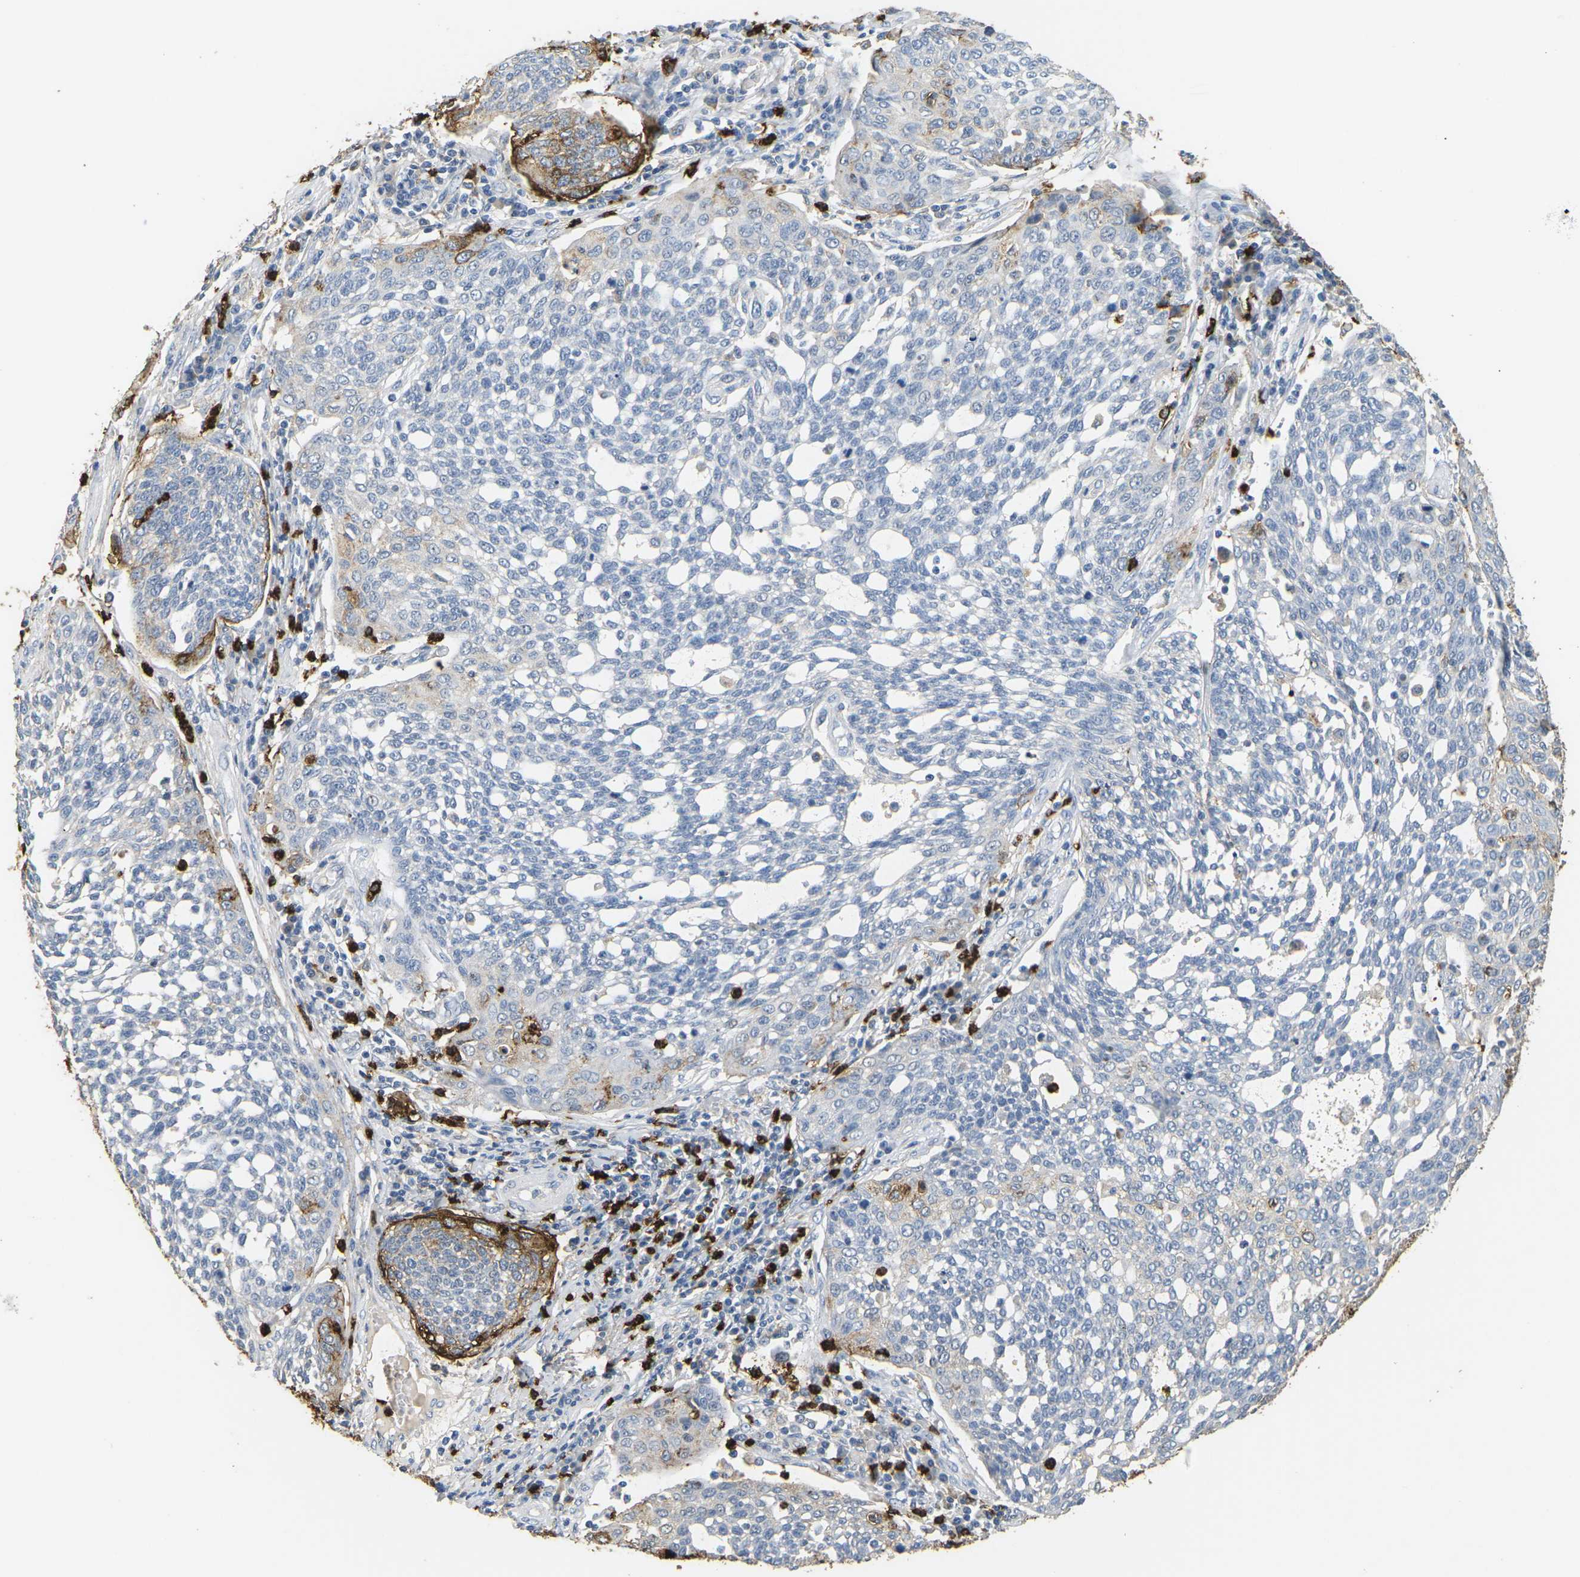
{"staining": {"intensity": "negative", "quantity": "none", "location": "none"}, "tissue": "cervical cancer", "cell_type": "Tumor cells", "image_type": "cancer", "snomed": [{"axis": "morphology", "description": "Squamous cell carcinoma, NOS"}, {"axis": "topography", "description": "Cervix"}], "caption": "DAB immunohistochemical staining of cervical cancer reveals no significant staining in tumor cells. (DAB immunohistochemistry, high magnification).", "gene": "ADM", "patient": {"sex": "female", "age": 34}}